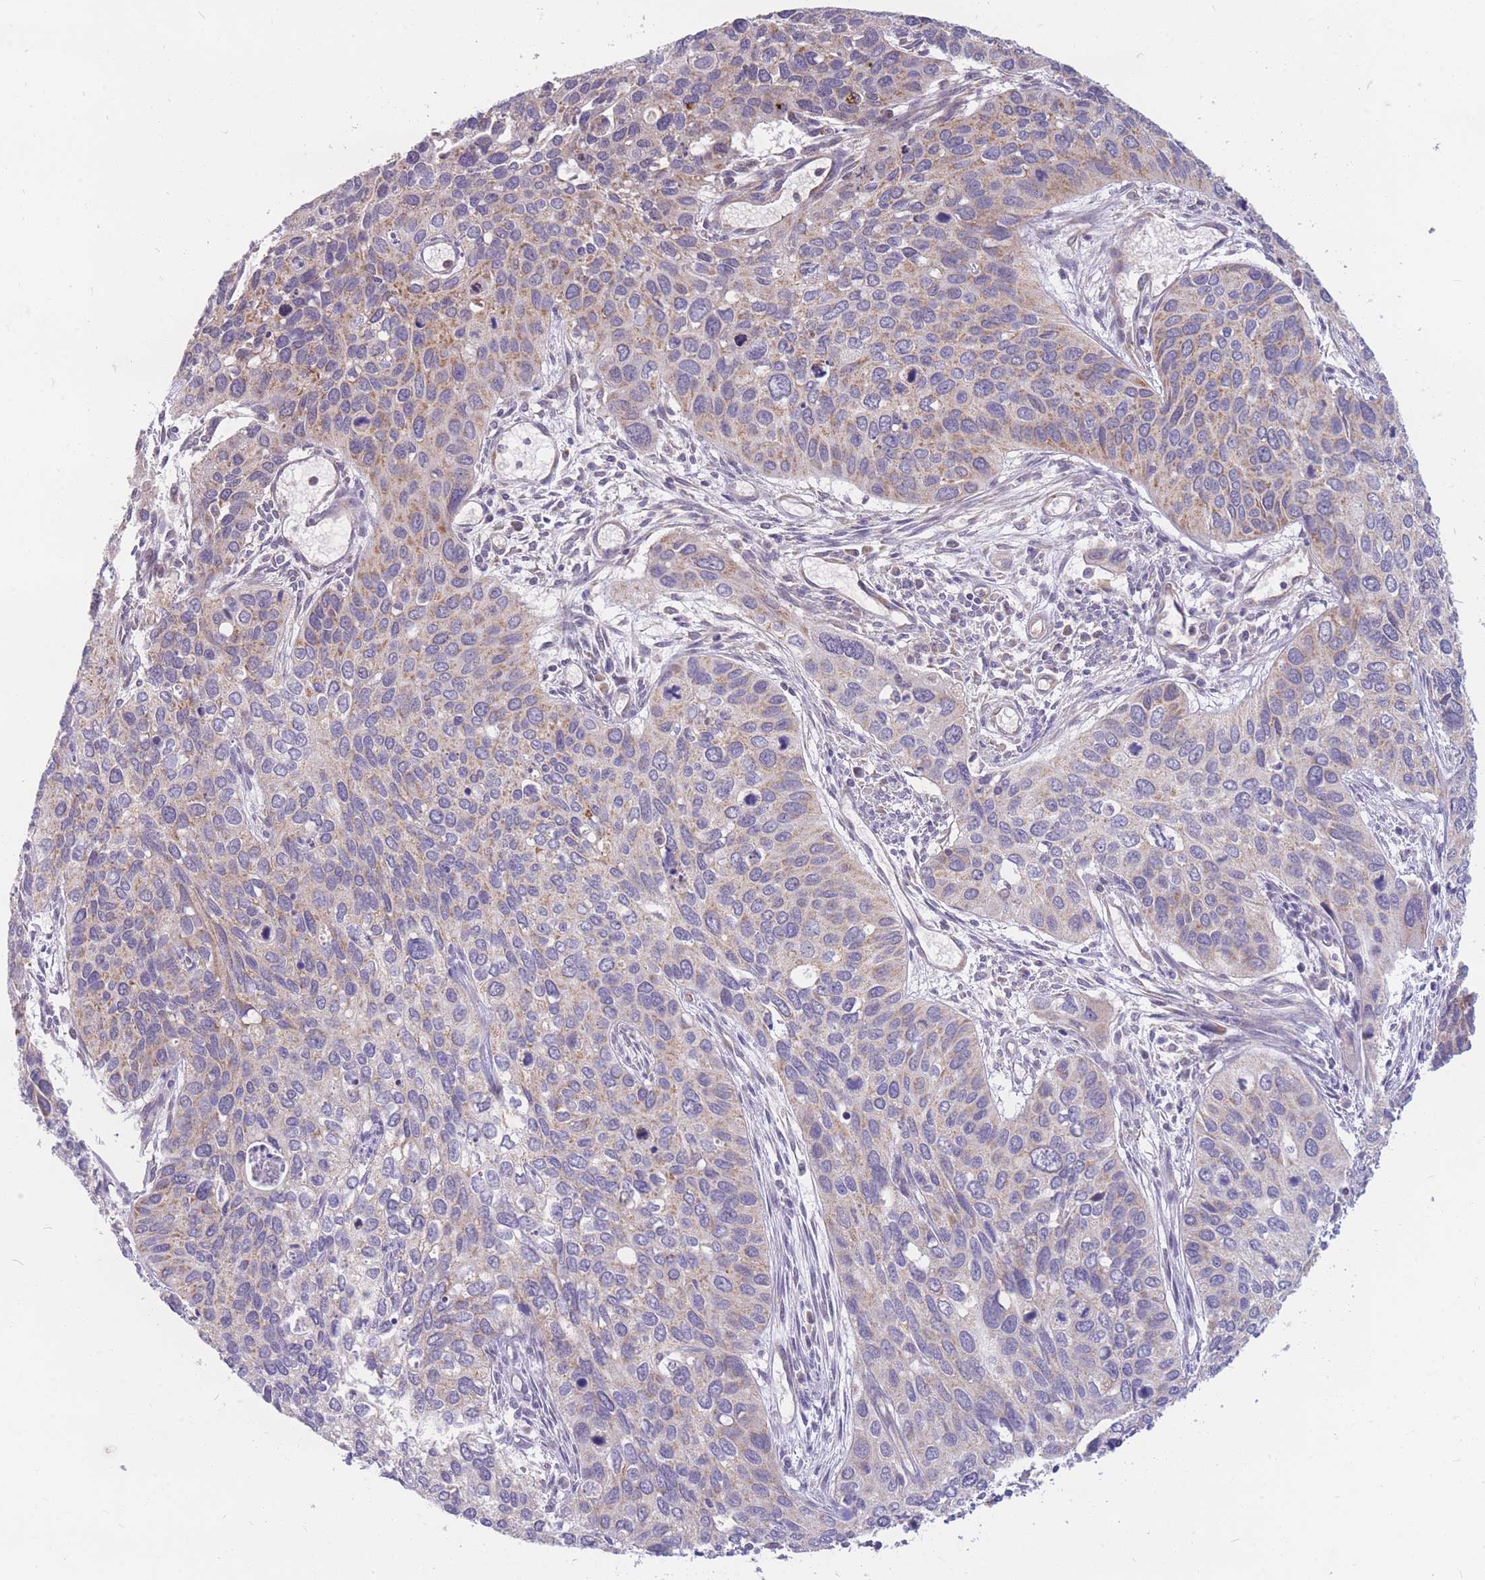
{"staining": {"intensity": "moderate", "quantity": "<25%", "location": "cytoplasmic/membranous"}, "tissue": "cervical cancer", "cell_type": "Tumor cells", "image_type": "cancer", "snomed": [{"axis": "morphology", "description": "Squamous cell carcinoma, NOS"}, {"axis": "topography", "description": "Cervix"}], "caption": "Cervical squamous cell carcinoma stained with IHC shows moderate cytoplasmic/membranous positivity in about <25% of tumor cells.", "gene": "MRPS9", "patient": {"sex": "female", "age": 55}}